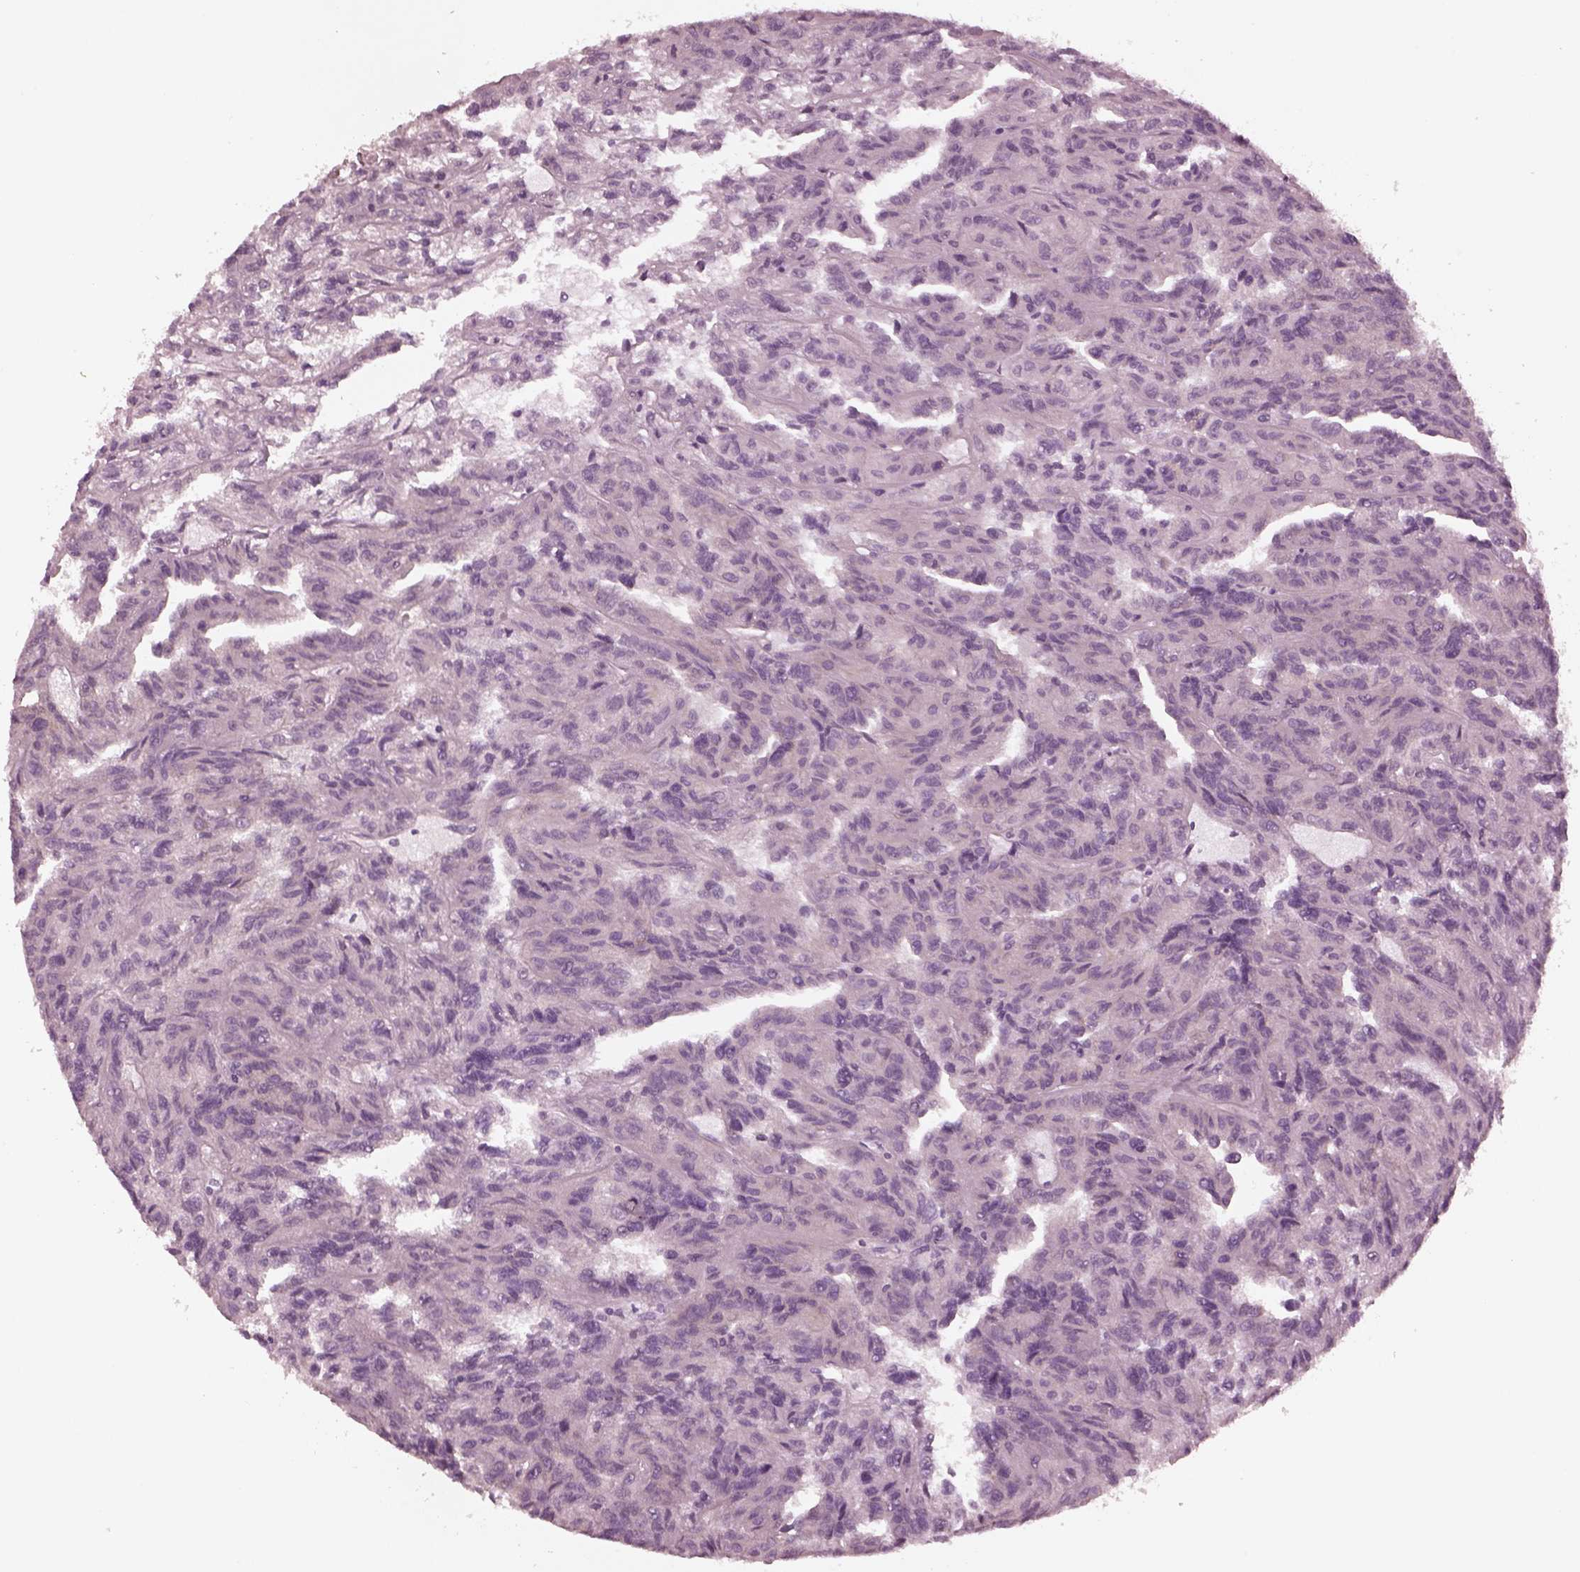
{"staining": {"intensity": "negative", "quantity": "none", "location": "none"}, "tissue": "renal cancer", "cell_type": "Tumor cells", "image_type": "cancer", "snomed": [{"axis": "morphology", "description": "Adenocarcinoma, NOS"}, {"axis": "topography", "description": "Kidney"}], "caption": "IHC photomicrograph of human renal cancer (adenocarcinoma) stained for a protein (brown), which displays no positivity in tumor cells.", "gene": "SHTN1", "patient": {"sex": "male", "age": 79}}